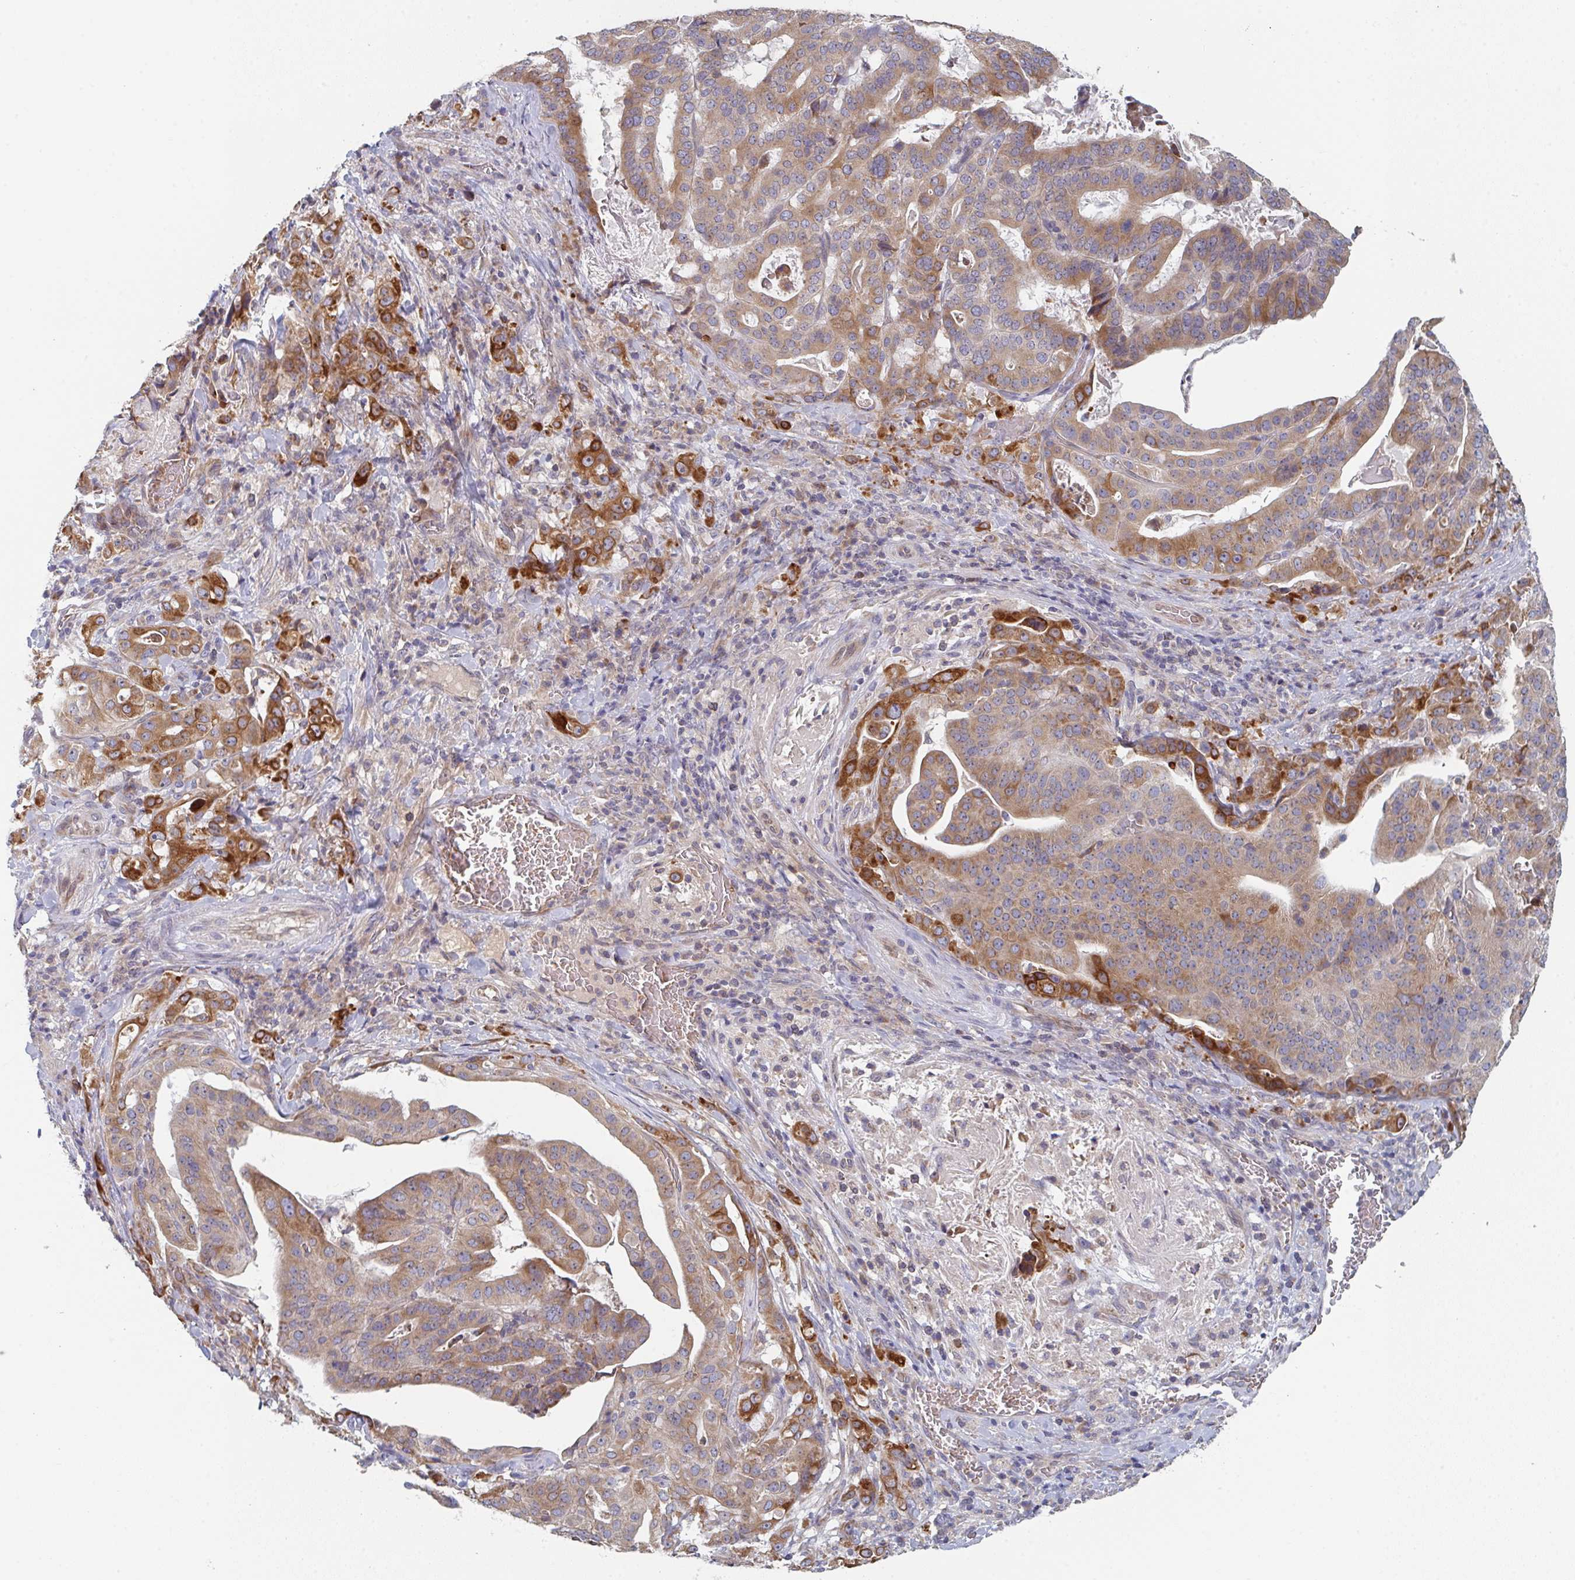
{"staining": {"intensity": "moderate", "quantity": ">75%", "location": "cytoplasmic/membranous"}, "tissue": "stomach cancer", "cell_type": "Tumor cells", "image_type": "cancer", "snomed": [{"axis": "morphology", "description": "Adenocarcinoma, NOS"}, {"axis": "topography", "description": "Stomach"}], "caption": "Immunohistochemical staining of human stomach cancer reveals medium levels of moderate cytoplasmic/membranous protein staining in approximately >75% of tumor cells. Ihc stains the protein of interest in brown and the nuclei are stained blue.", "gene": "ELOVL1", "patient": {"sex": "male", "age": 48}}